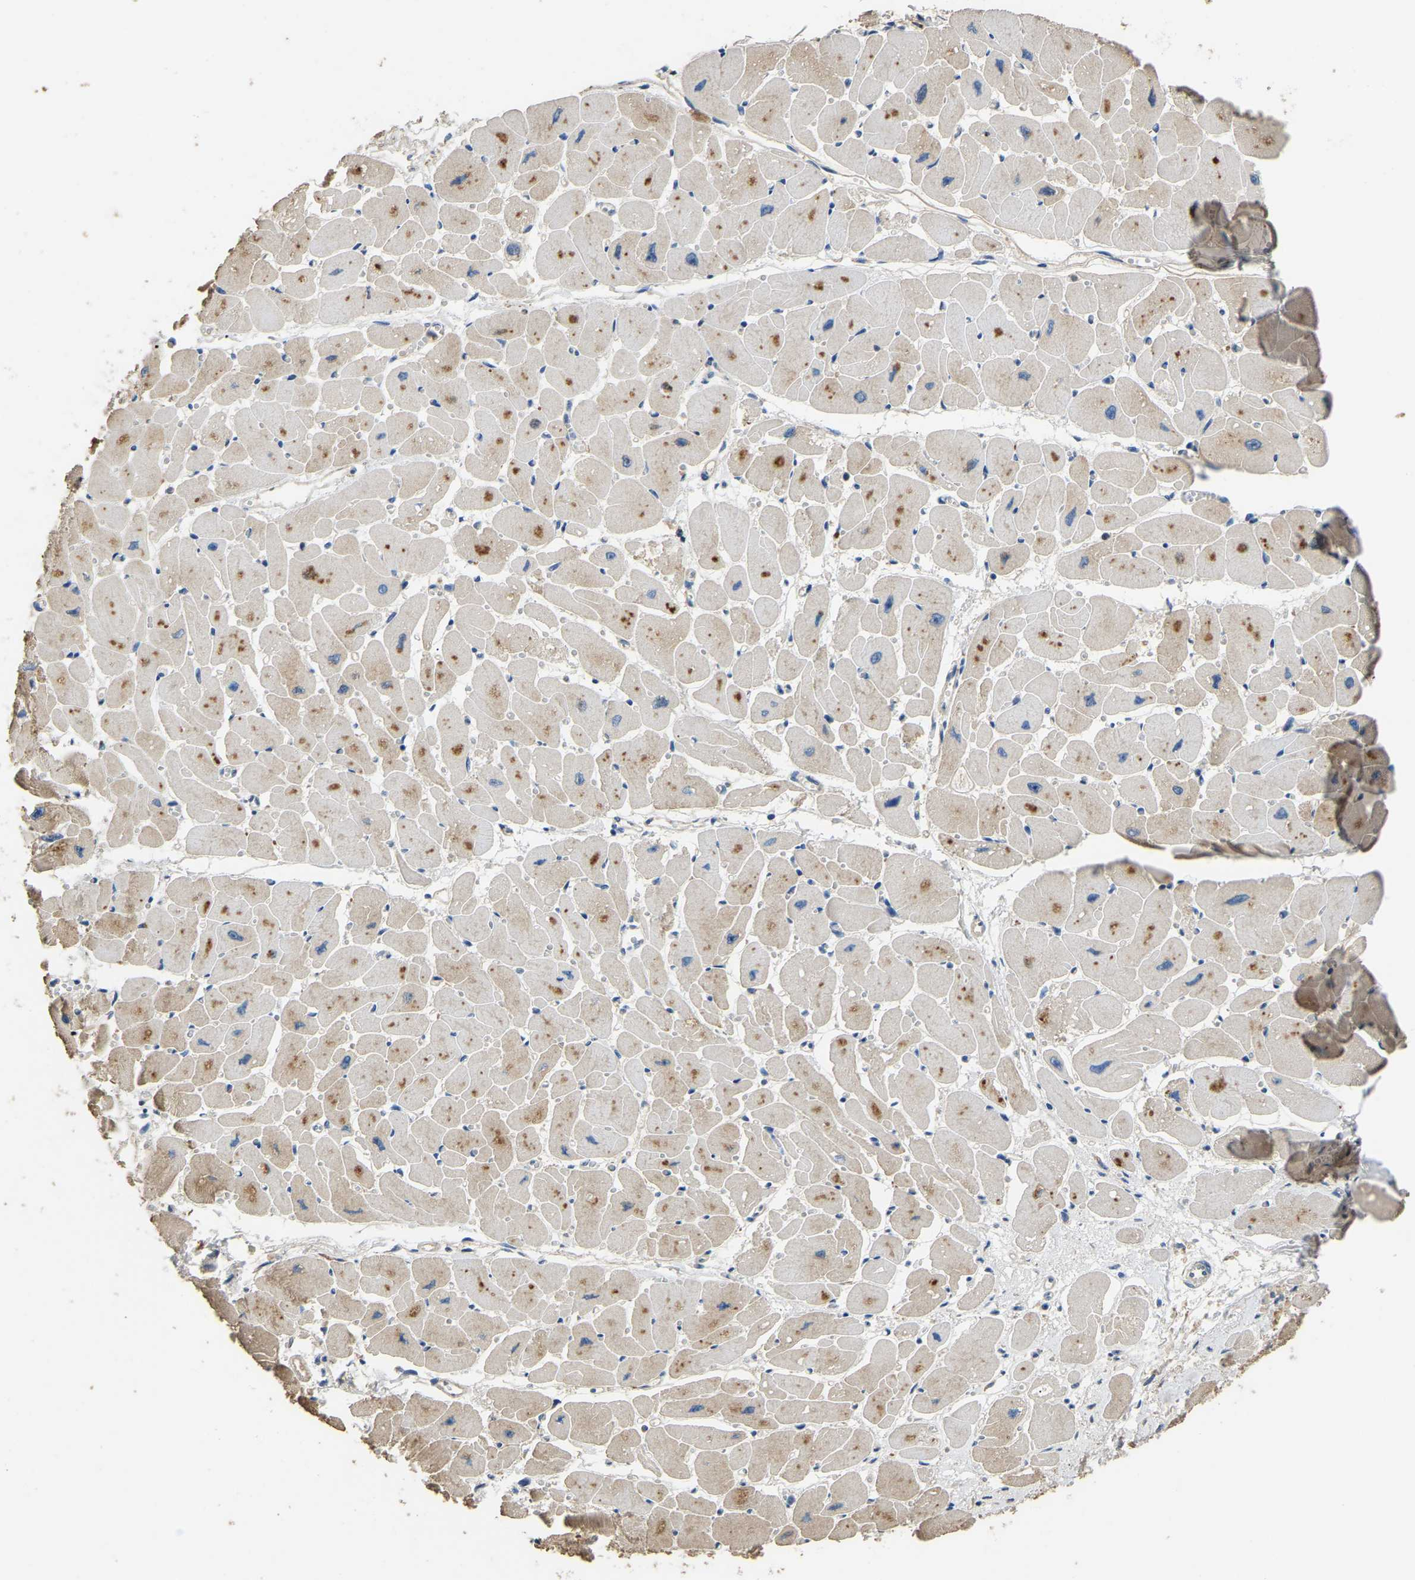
{"staining": {"intensity": "moderate", "quantity": "25%-75%", "location": "cytoplasmic/membranous"}, "tissue": "heart muscle", "cell_type": "Cardiomyocytes", "image_type": "normal", "snomed": [{"axis": "morphology", "description": "Normal tissue, NOS"}, {"axis": "topography", "description": "Heart"}], "caption": "Immunohistochemistry (IHC) of benign heart muscle displays medium levels of moderate cytoplasmic/membranous expression in about 25%-75% of cardiomyocytes. The protein of interest is shown in brown color, while the nuclei are stained blue.", "gene": "TUFM", "patient": {"sex": "female", "age": 54}}